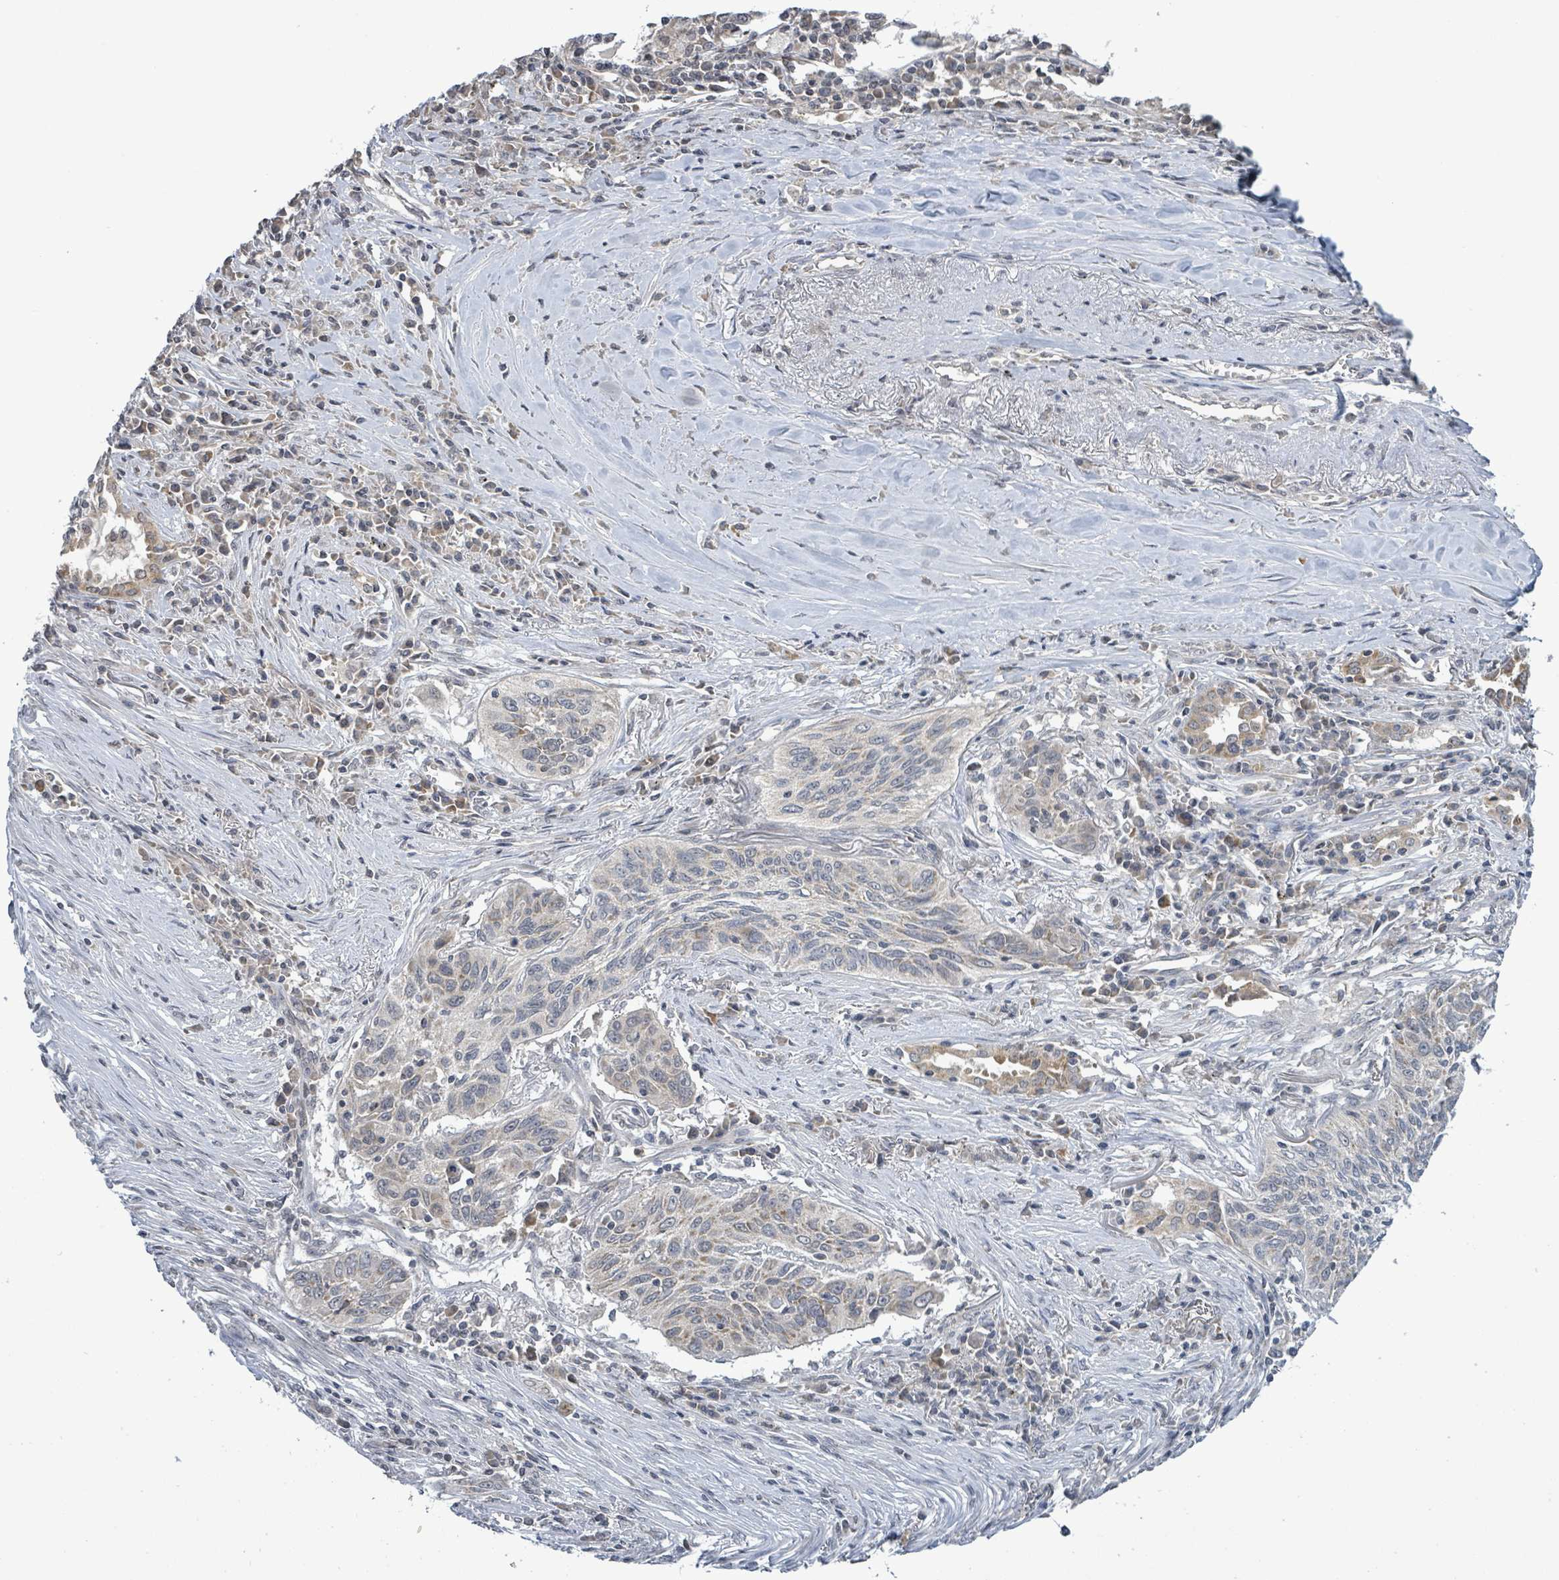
{"staining": {"intensity": "moderate", "quantity": "<25%", "location": "cytoplasmic/membranous"}, "tissue": "lung cancer", "cell_type": "Tumor cells", "image_type": "cancer", "snomed": [{"axis": "morphology", "description": "Squamous cell carcinoma, NOS"}, {"axis": "topography", "description": "Lung"}], "caption": "Approximately <25% of tumor cells in lung squamous cell carcinoma display moderate cytoplasmic/membranous protein expression as visualized by brown immunohistochemical staining.", "gene": "COQ10B", "patient": {"sex": "female", "age": 66}}